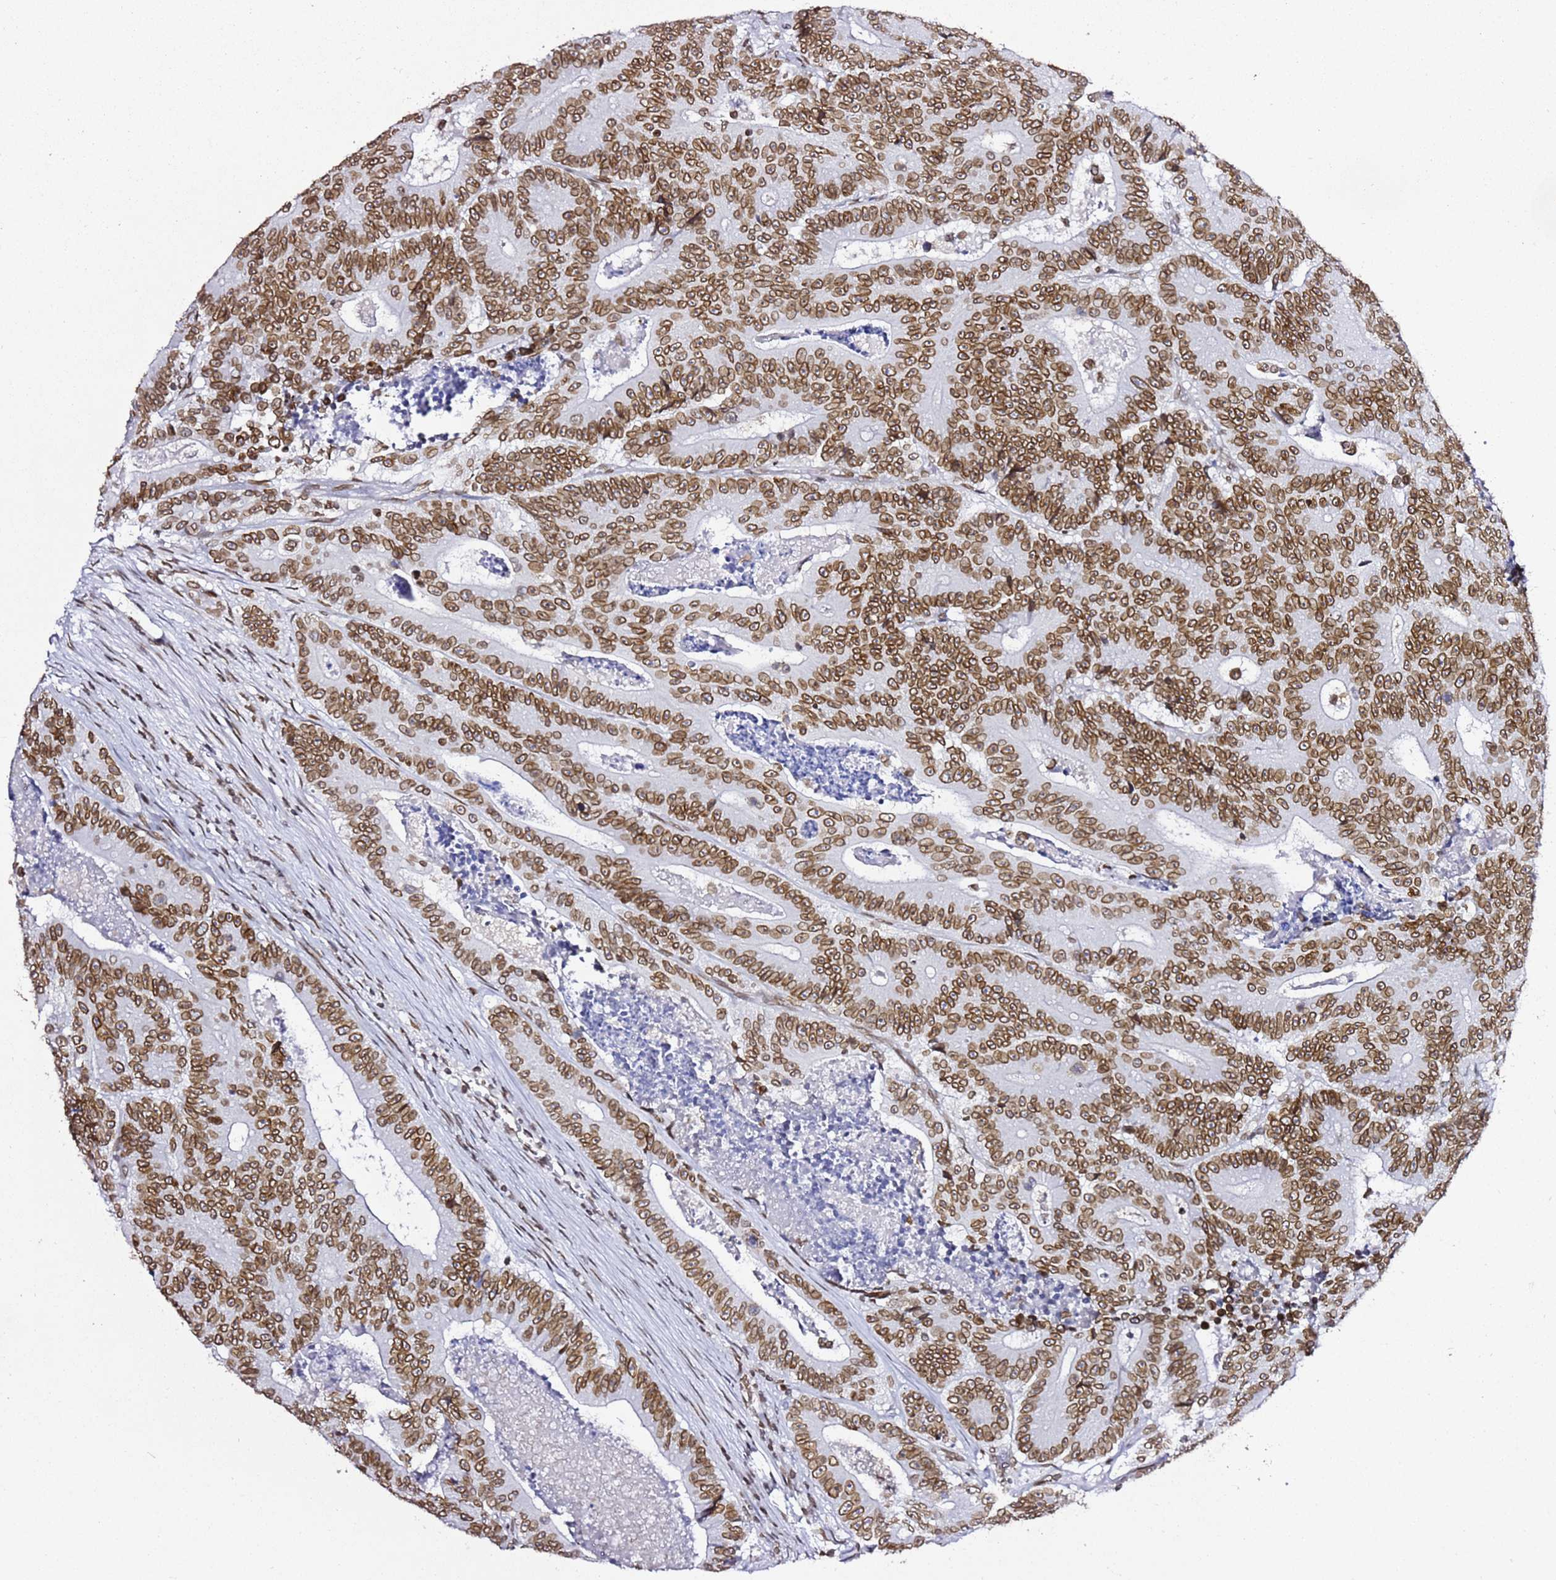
{"staining": {"intensity": "moderate", "quantity": ">75%", "location": "nuclear"}, "tissue": "colorectal cancer", "cell_type": "Tumor cells", "image_type": "cancer", "snomed": [{"axis": "morphology", "description": "Adenocarcinoma, NOS"}, {"axis": "topography", "description": "Colon"}], "caption": "The micrograph exhibits a brown stain indicating the presence of a protein in the nuclear of tumor cells in colorectal adenocarcinoma. The staining is performed using DAB brown chromogen to label protein expression. The nuclei are counter-stained blue using hematoxylin.", "gene": "POU6F1", "patient": {"sex": "male", "age": 83}}